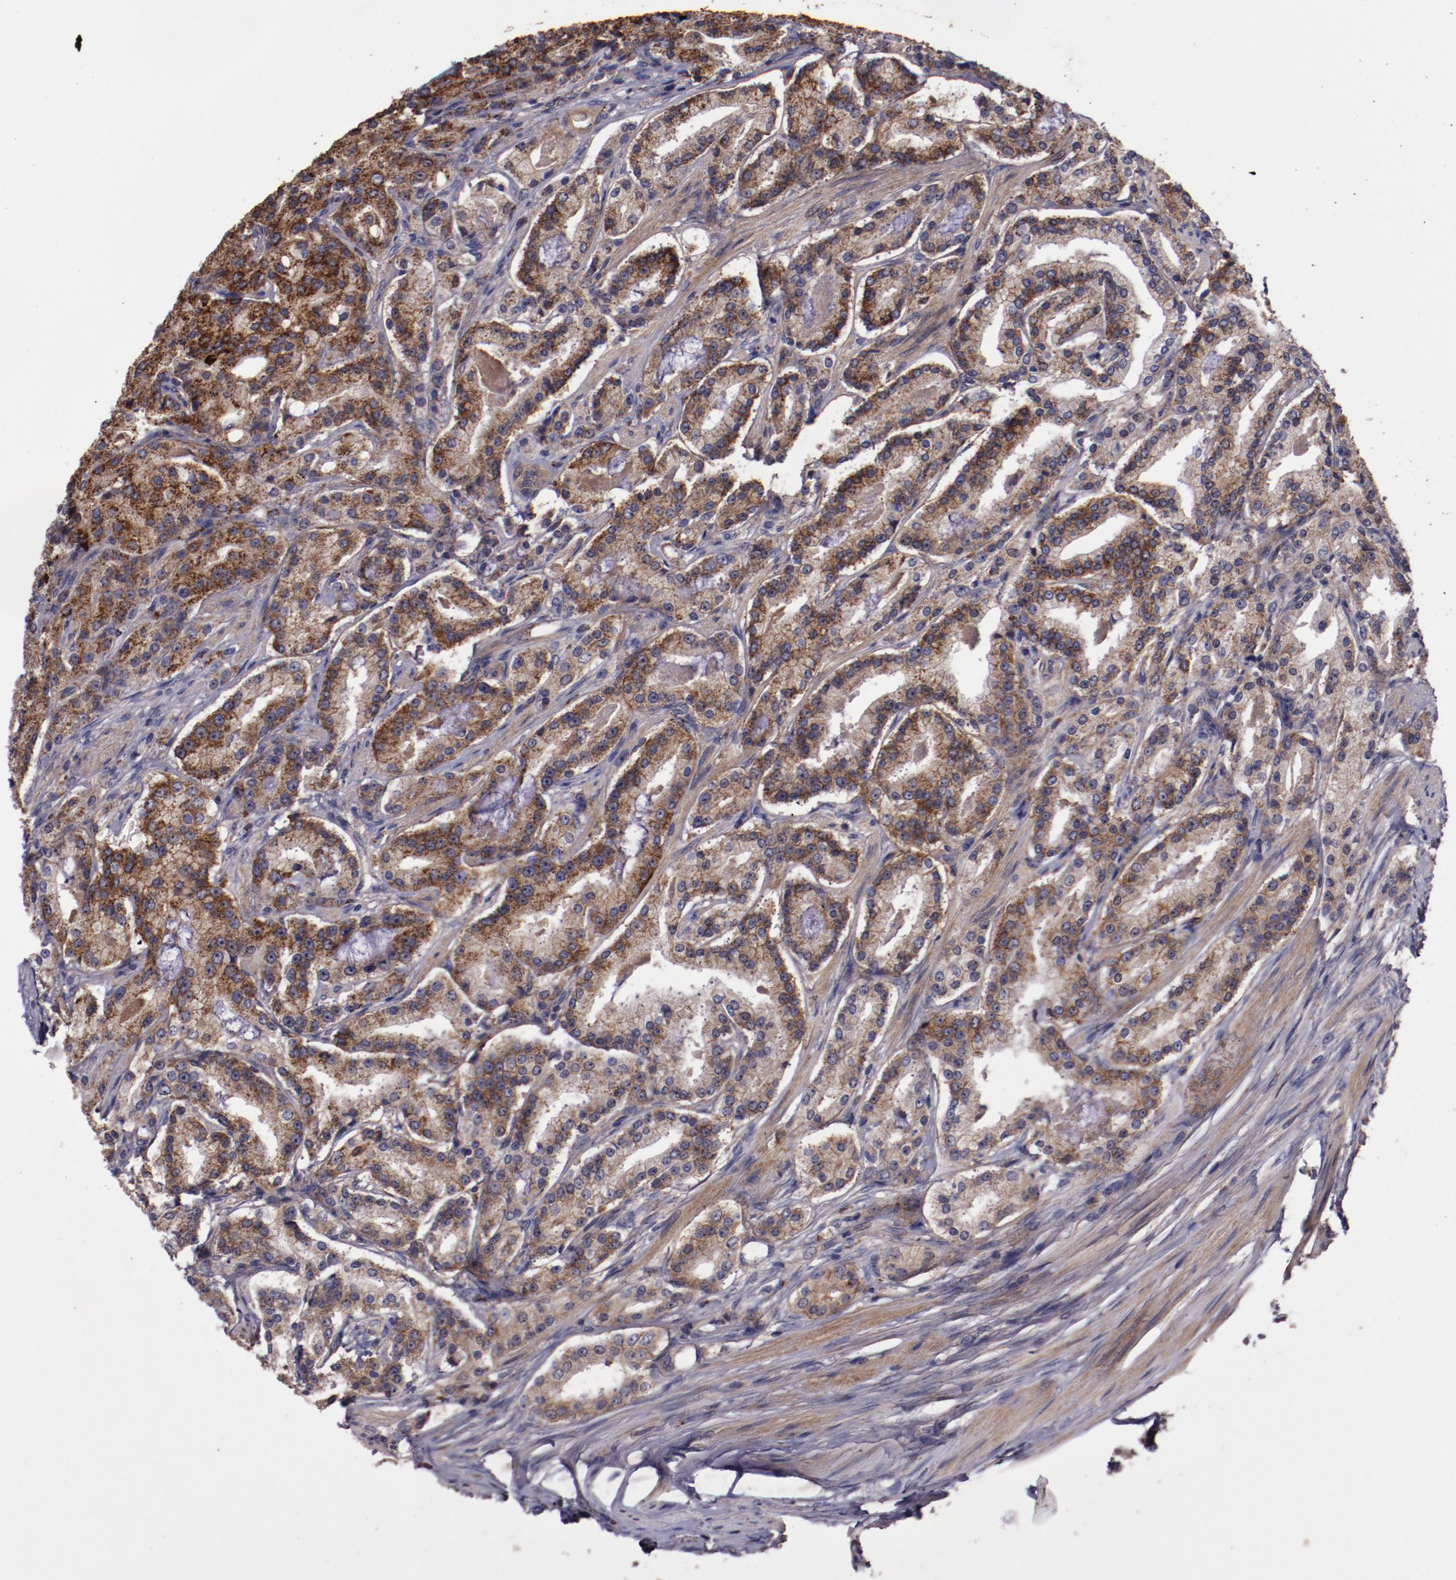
{"staining": {"intensity": "strong", "quantity": "<25%", "location": "cytoplasmic/membranous"}, "tissue": "prostate cancer", "cell_type": "Tumor cells", "image_type": "cancer", "snomed": [{"axis": "morphology", "description": "Adenocarcinoma, Medium grade"}, {"axis": "topography", "description": "Prostate"}], "caption": "This image demonstrates IHC staining of prostate cancer (medium-grade adenocarcinoma), with medium strong cytoplasmic/membranous staining in about <25% of tumor cells.", "gene": "FTSJ1", "patient": {"sex": "male", "age": 72}}